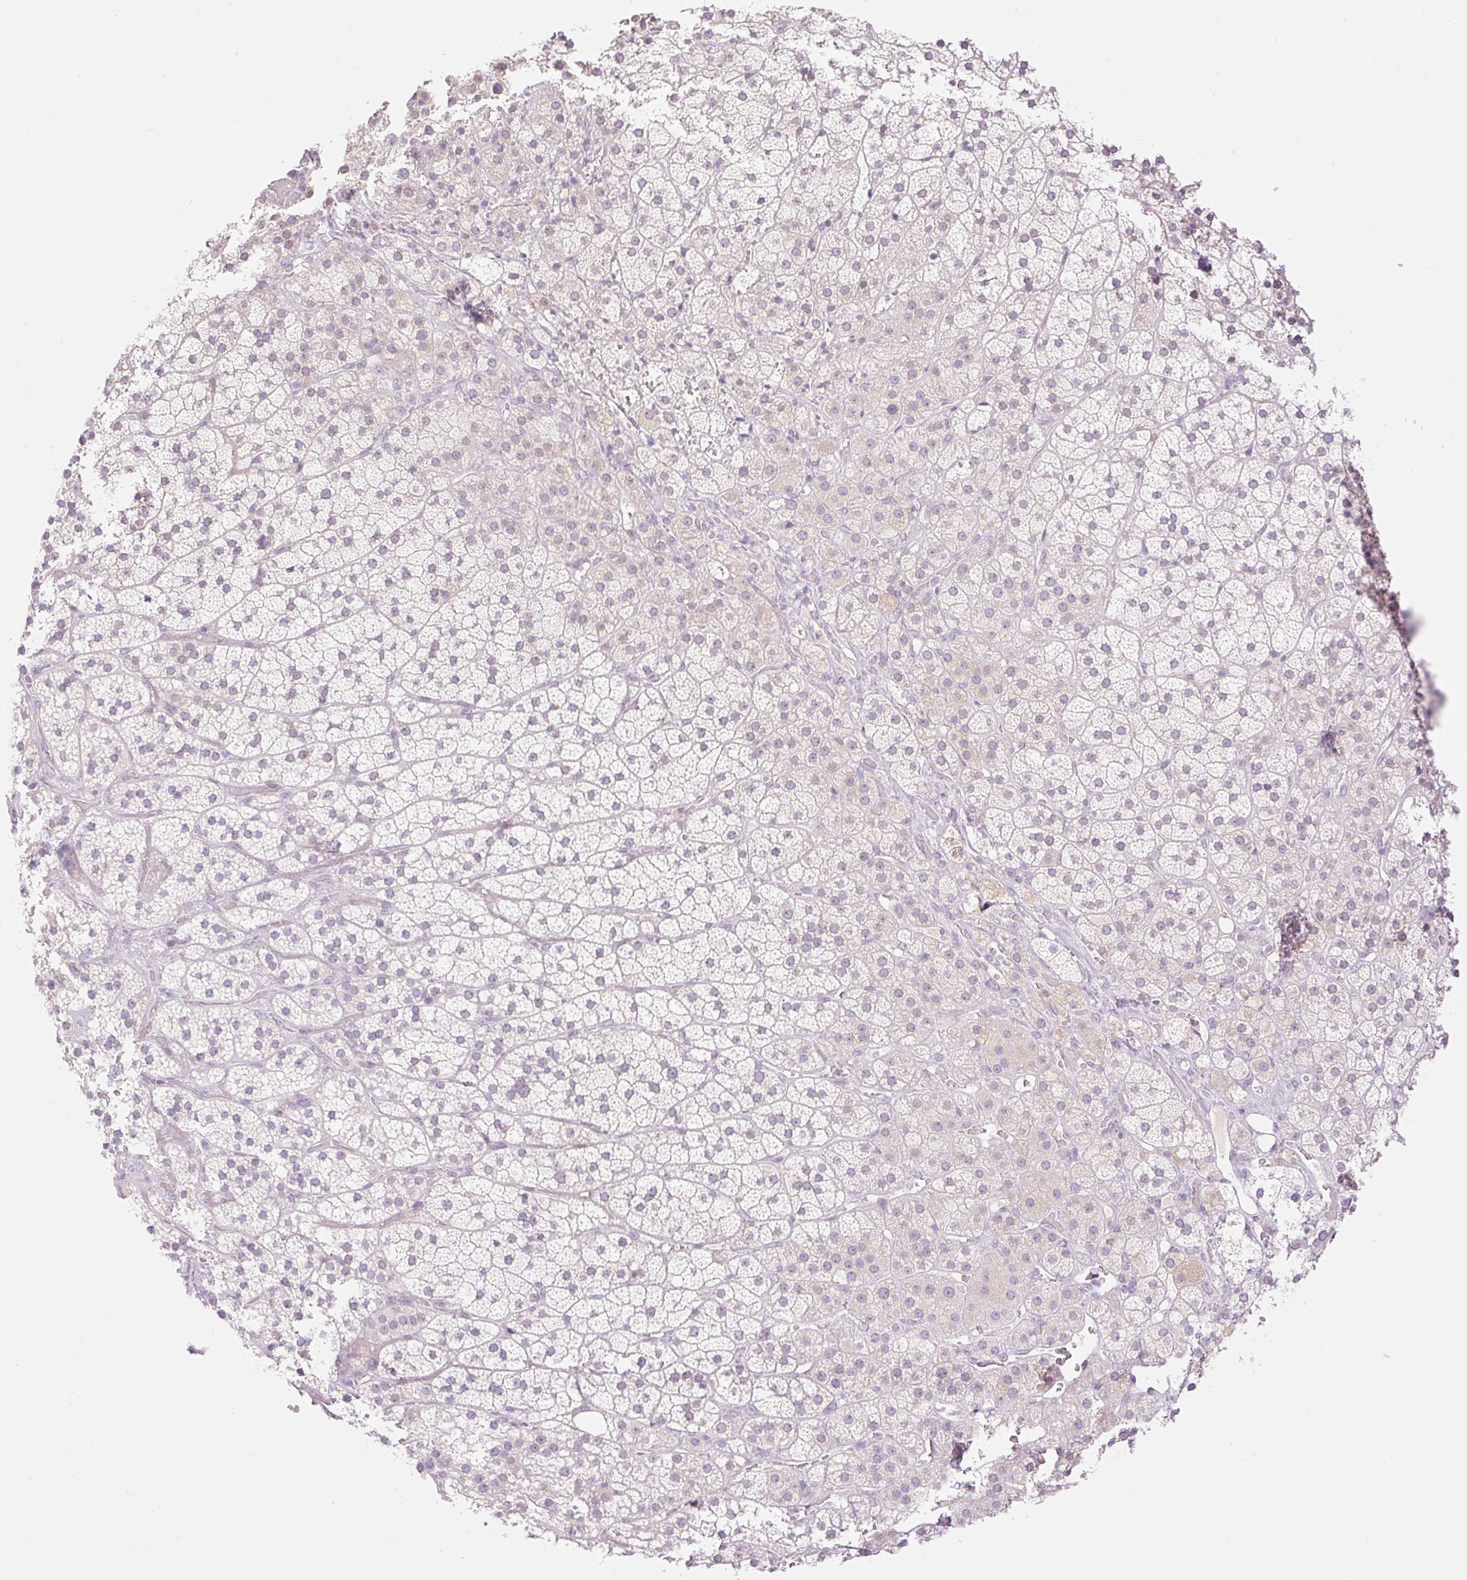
{"staining": {"intensity": "negative", "quantity": "none", "location": "none"}, "tissue": "adrenal gland", "cell_type": "Glandular cells", "image_type": "normal", "snomed": [{"axis": "morphology", "description": "Normal tissue, NOS"}, {"axis": "topography", "description": "Adrenal gland"}], "caption": "High power microscopy photomicrograph of an immunohistochemistry (IHC) photomicrograph of benign adrenal gland, revealing no significant positivity in glandular cells.", "gene": "TBX15", "patient": {"sex": "male", "age": 57}}